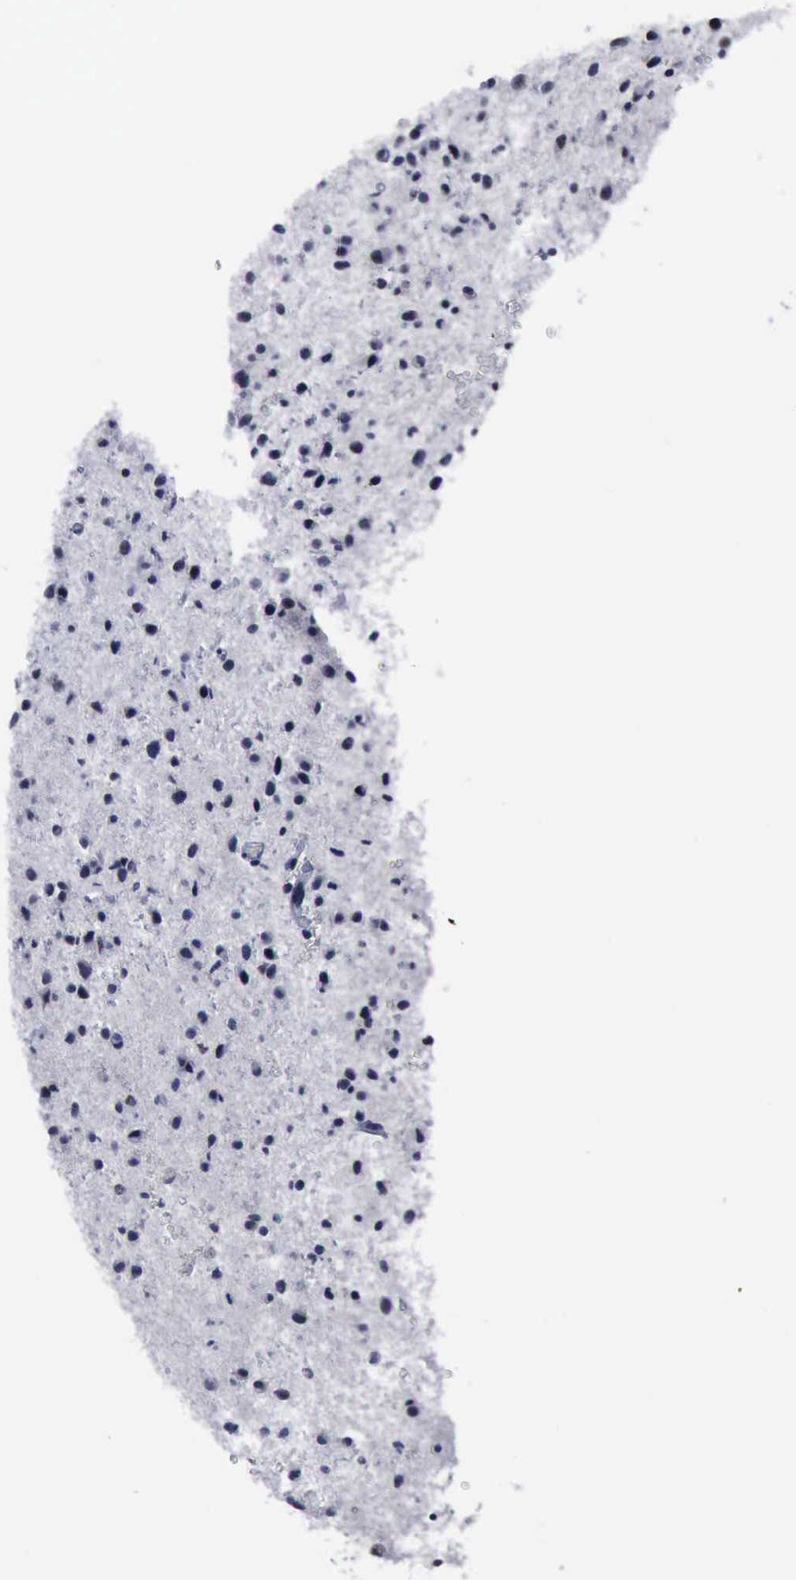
{"staining": {"intensity": "negative", "quantity": "none", "location": "none"}, "tissue": "glioma", "cell_type": "Tumor cells", "image_type": "cancer", "snomed": [{"axis": "morphology", "description": "Glioma, malignant, Low grade"}, {"axis": "topography", "description": "Brain"}], "caption": "The photomicrograph demonstrates no staining of tumor cells in glioma. (DAB (3,3'-diaminobenzidine) immunohistochemistry (IHC), high magnification).", "gene": "BRD1", "patient": {"sex": "female", "age": 46}}